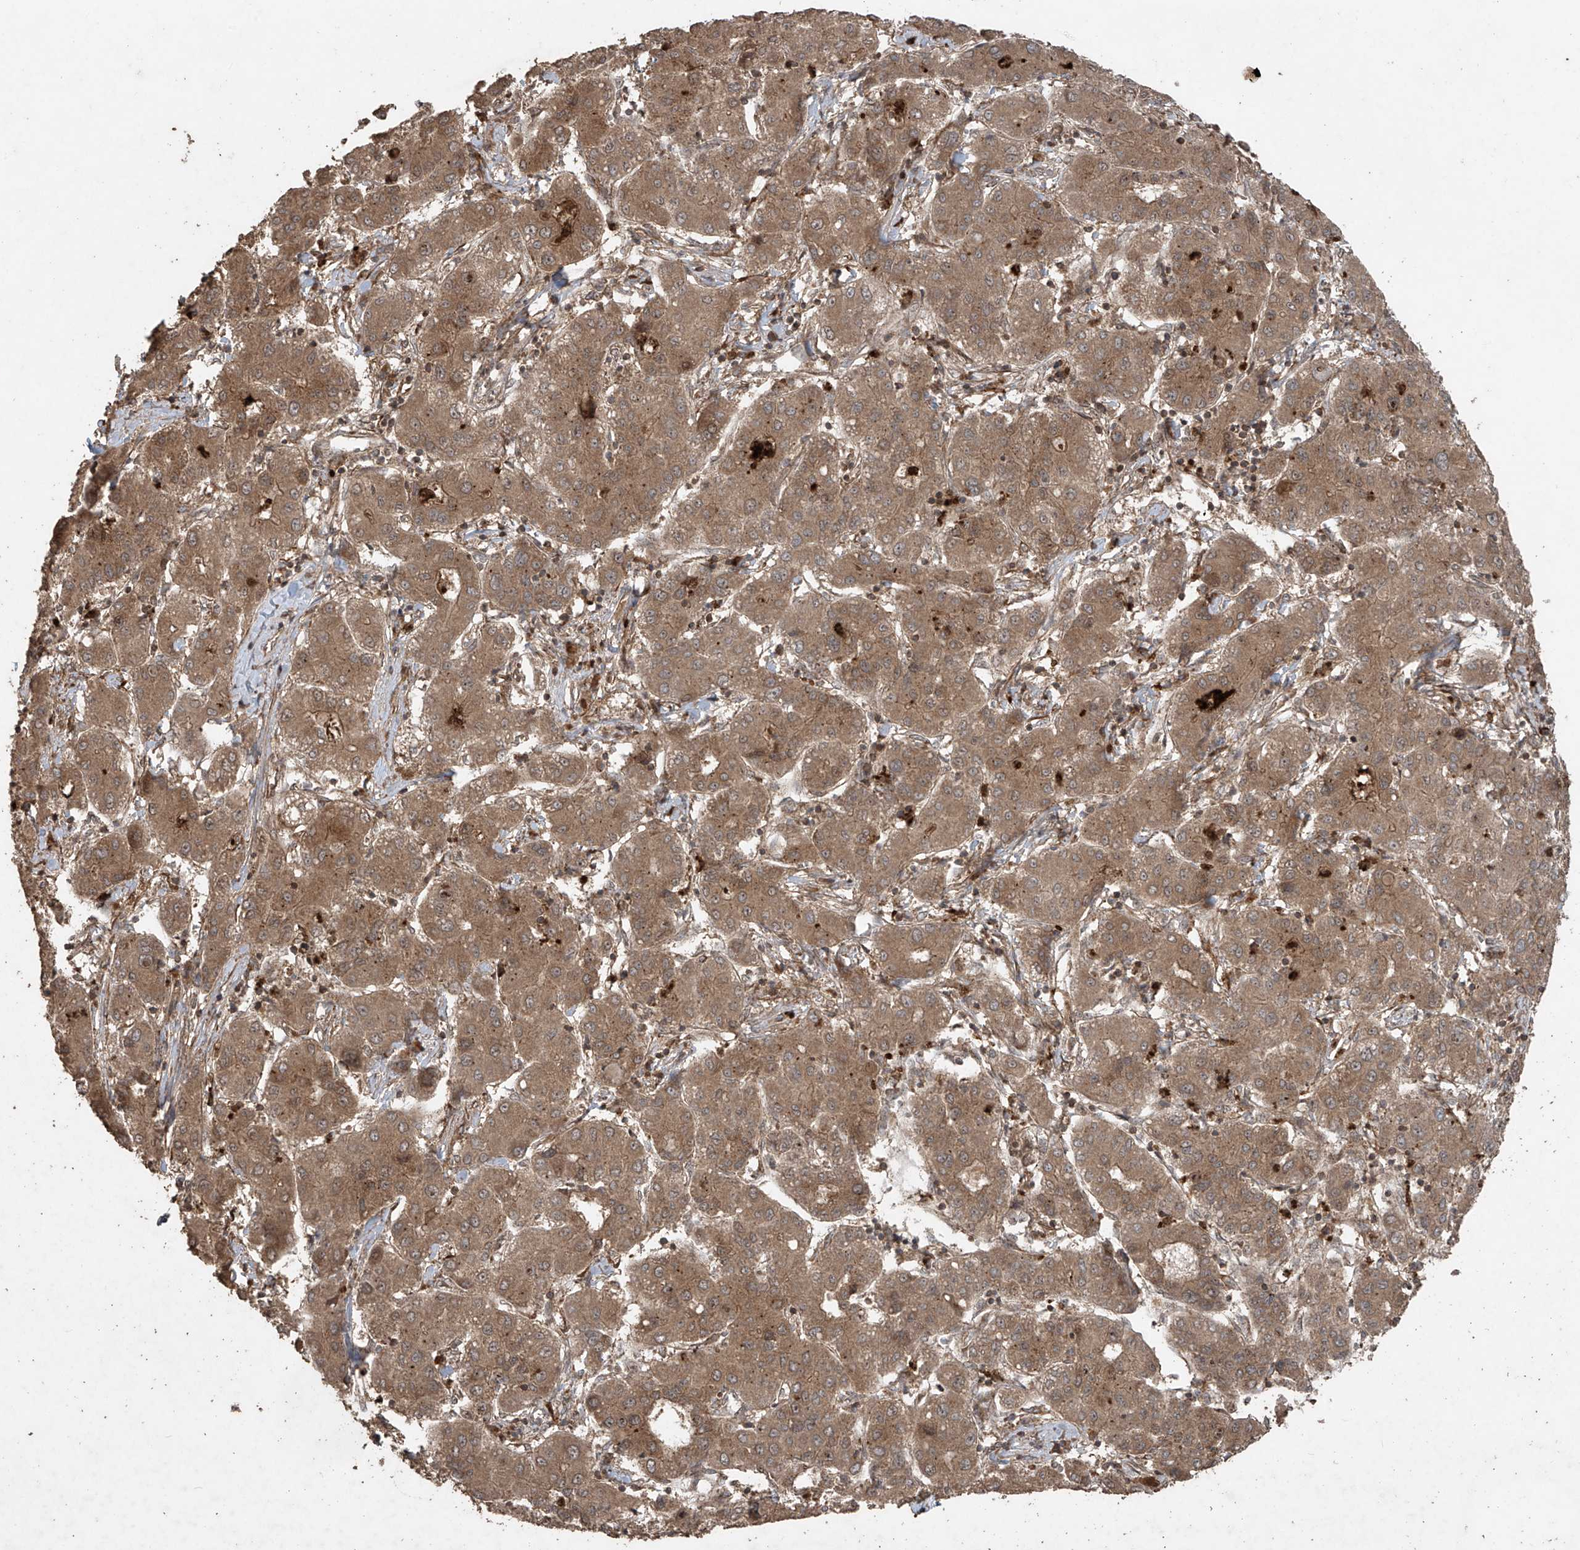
{"staining": {"intensity": "moderate", "quantity": ">75%", "location": "cytoplasmic/membranous"}, "tissue": "liver cancer", "cell_type": "Tumor cells", "image_type": "cancer", "snomed": [{"axis": "morphology", "description": "Carcinoma, Hepatocellular, NOS"}, {"axis": "topography", "description": "Liver"}], "caption": "A photomicrograph showing moderate cytoplasmic/membranous staining in about >75% of tumor cells in liver hepatocellular carcinoma, as visualized by brown immunohistochemical staining.", "gene": "PGPEP1", "patient": {"sex": "male", "age": 65}}